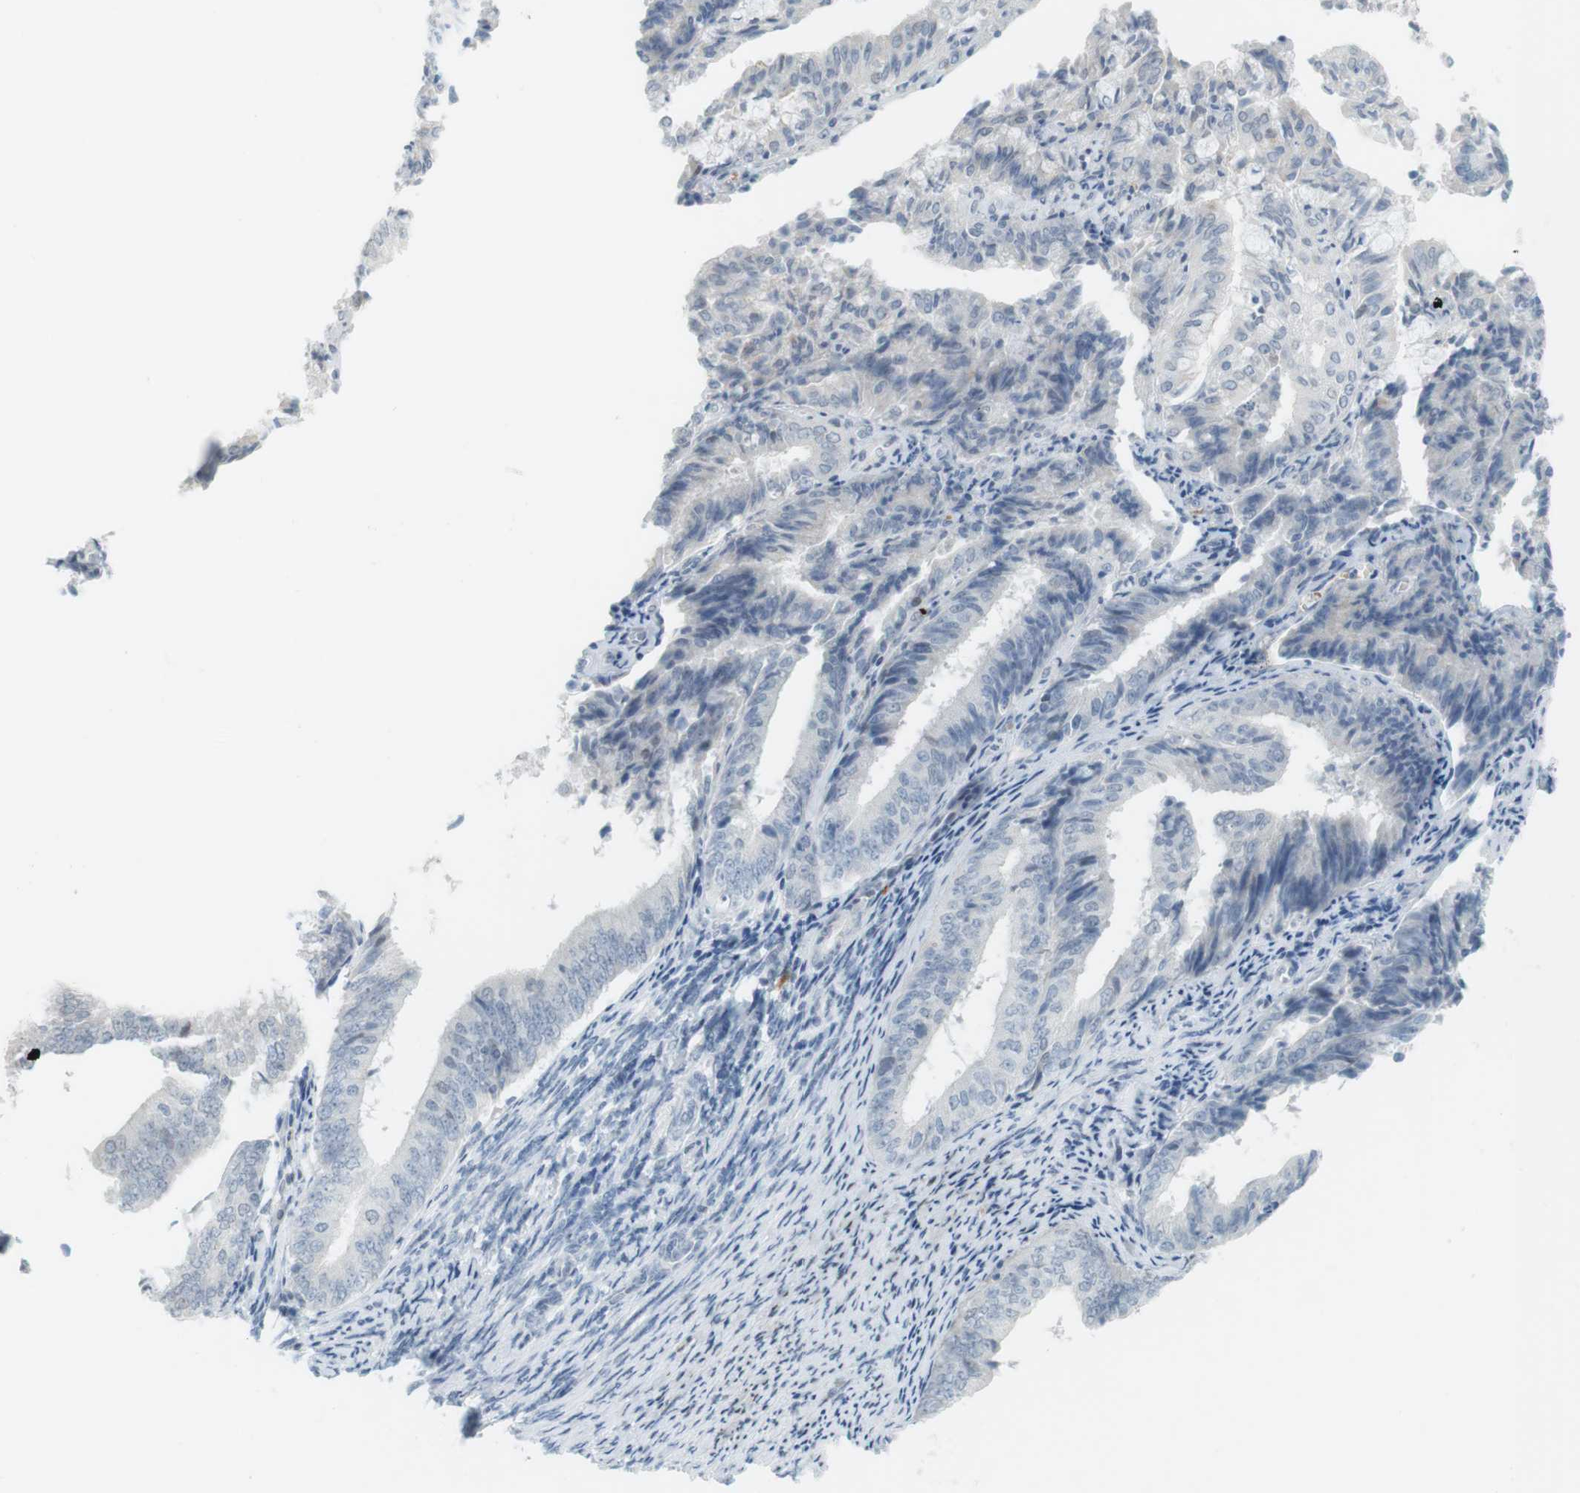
{"staining": {"intensity": "negative", "quantity": "none", "location": "none"}, "tissue": "endometrial cancer", "cell_type": "Tumor cells", "image_type": "cancer", "snomed": [{"axis": "morphology", "description": "Adenocarcinoma, NOS"}, {"axis": "topography", "description": "Endometrium"}], "caption": "Immunohistochemistry (IHC) histopathology image of adenocarcinoma (endometrial) stained for a protein (brown), which reveals no staining in tumor cells.", "gene": "DMC1", "patient": {"sex": "female", "age": 63}}